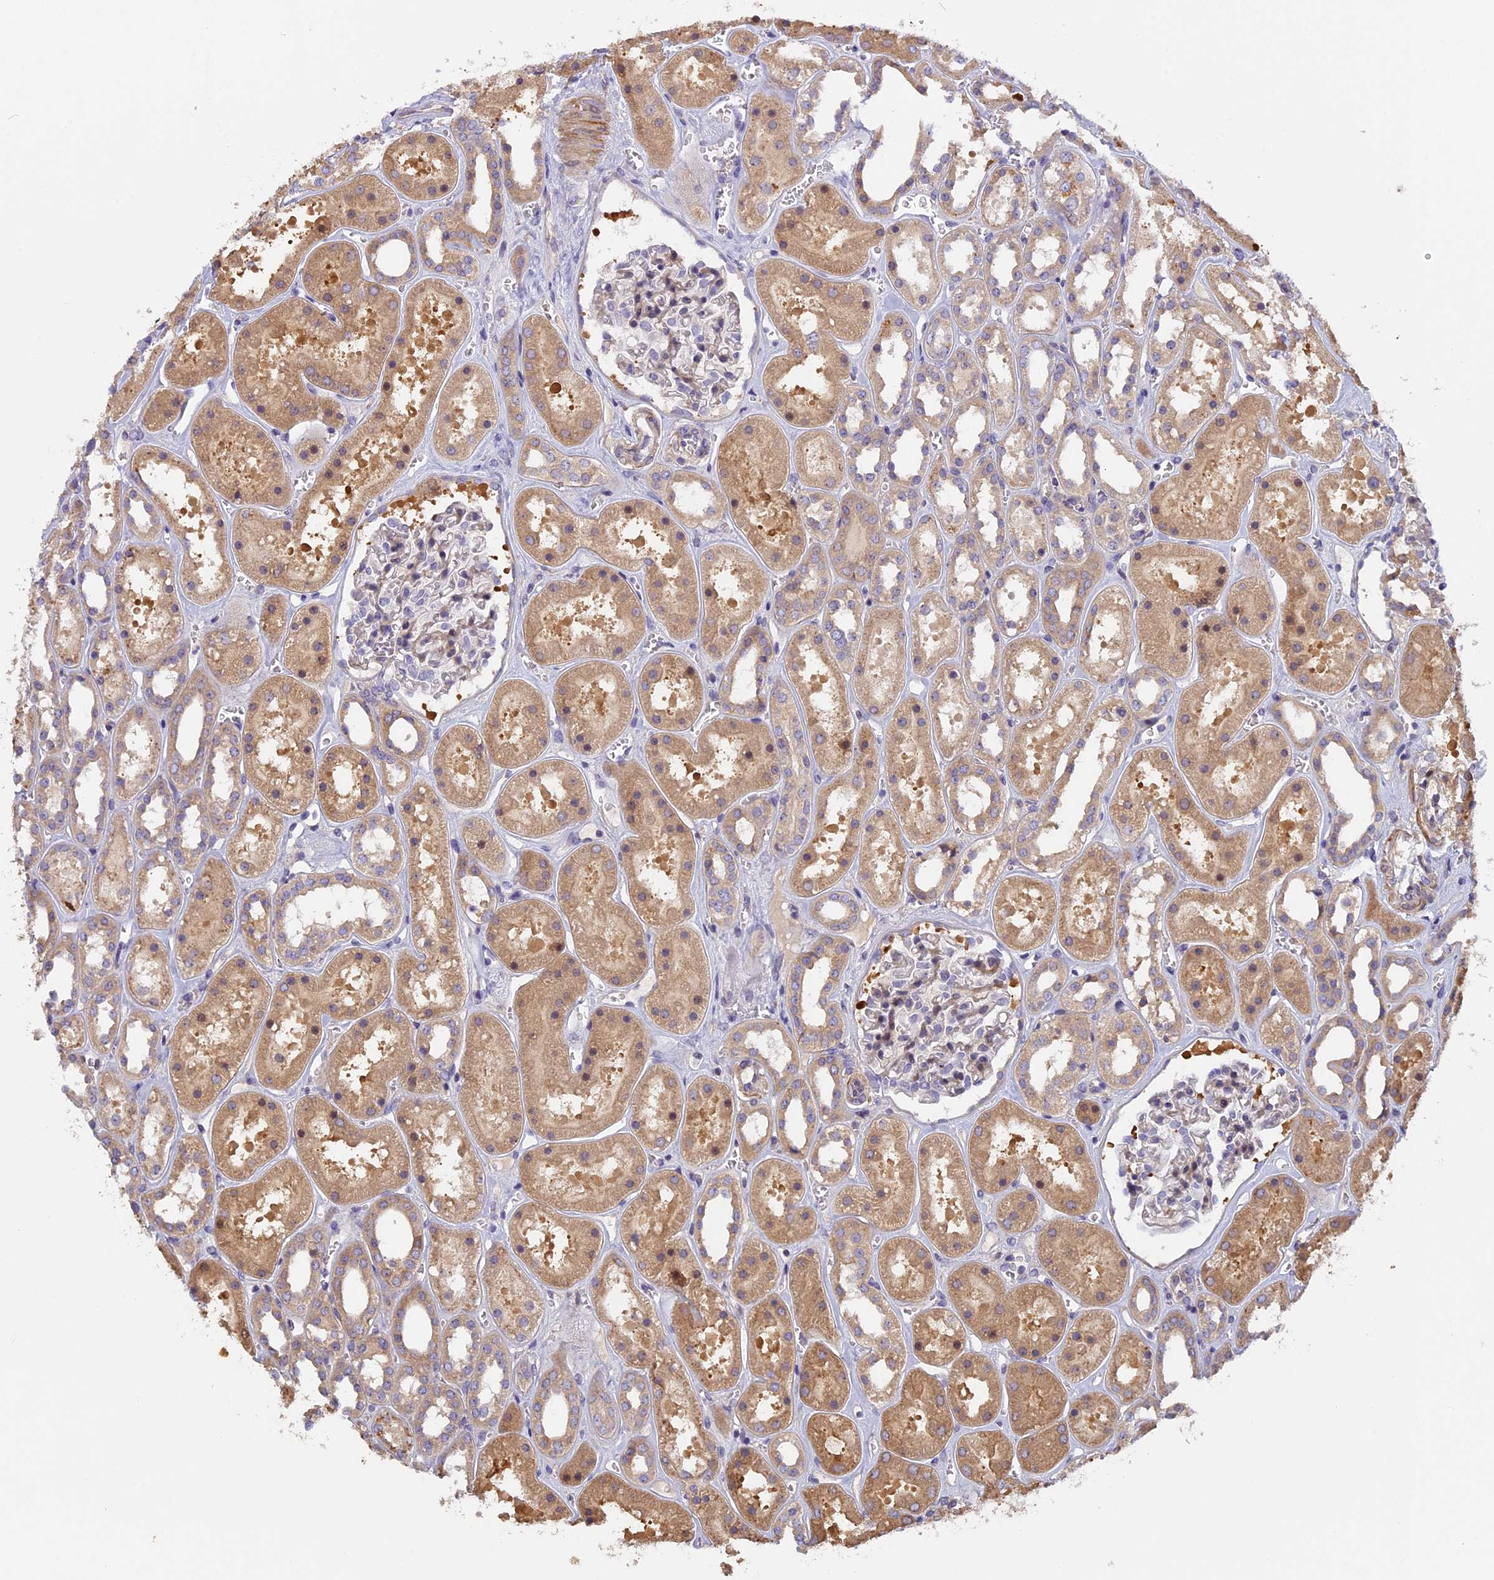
{"staining": {"intensity": "weak", "quantity": "<25%", "location": "cytoplasmic/membranous"}, "tissue": "kidney", "cell_type": "Cells in glomeruli", "image_type": "normal", "snomed": [{"axis": "morphology", "description": "Normal tissue, NOS"}, {"axis": "topography", "description": "Kidney"}], "caption": "The histopathology image shows no staining of cells in glomeruli in benign kidney. (Brightfield microscopy of DAB immunohistochemistry at high magnification).", "gene": "FAM98C", "patient": {"sex": "female", "age": 41}}